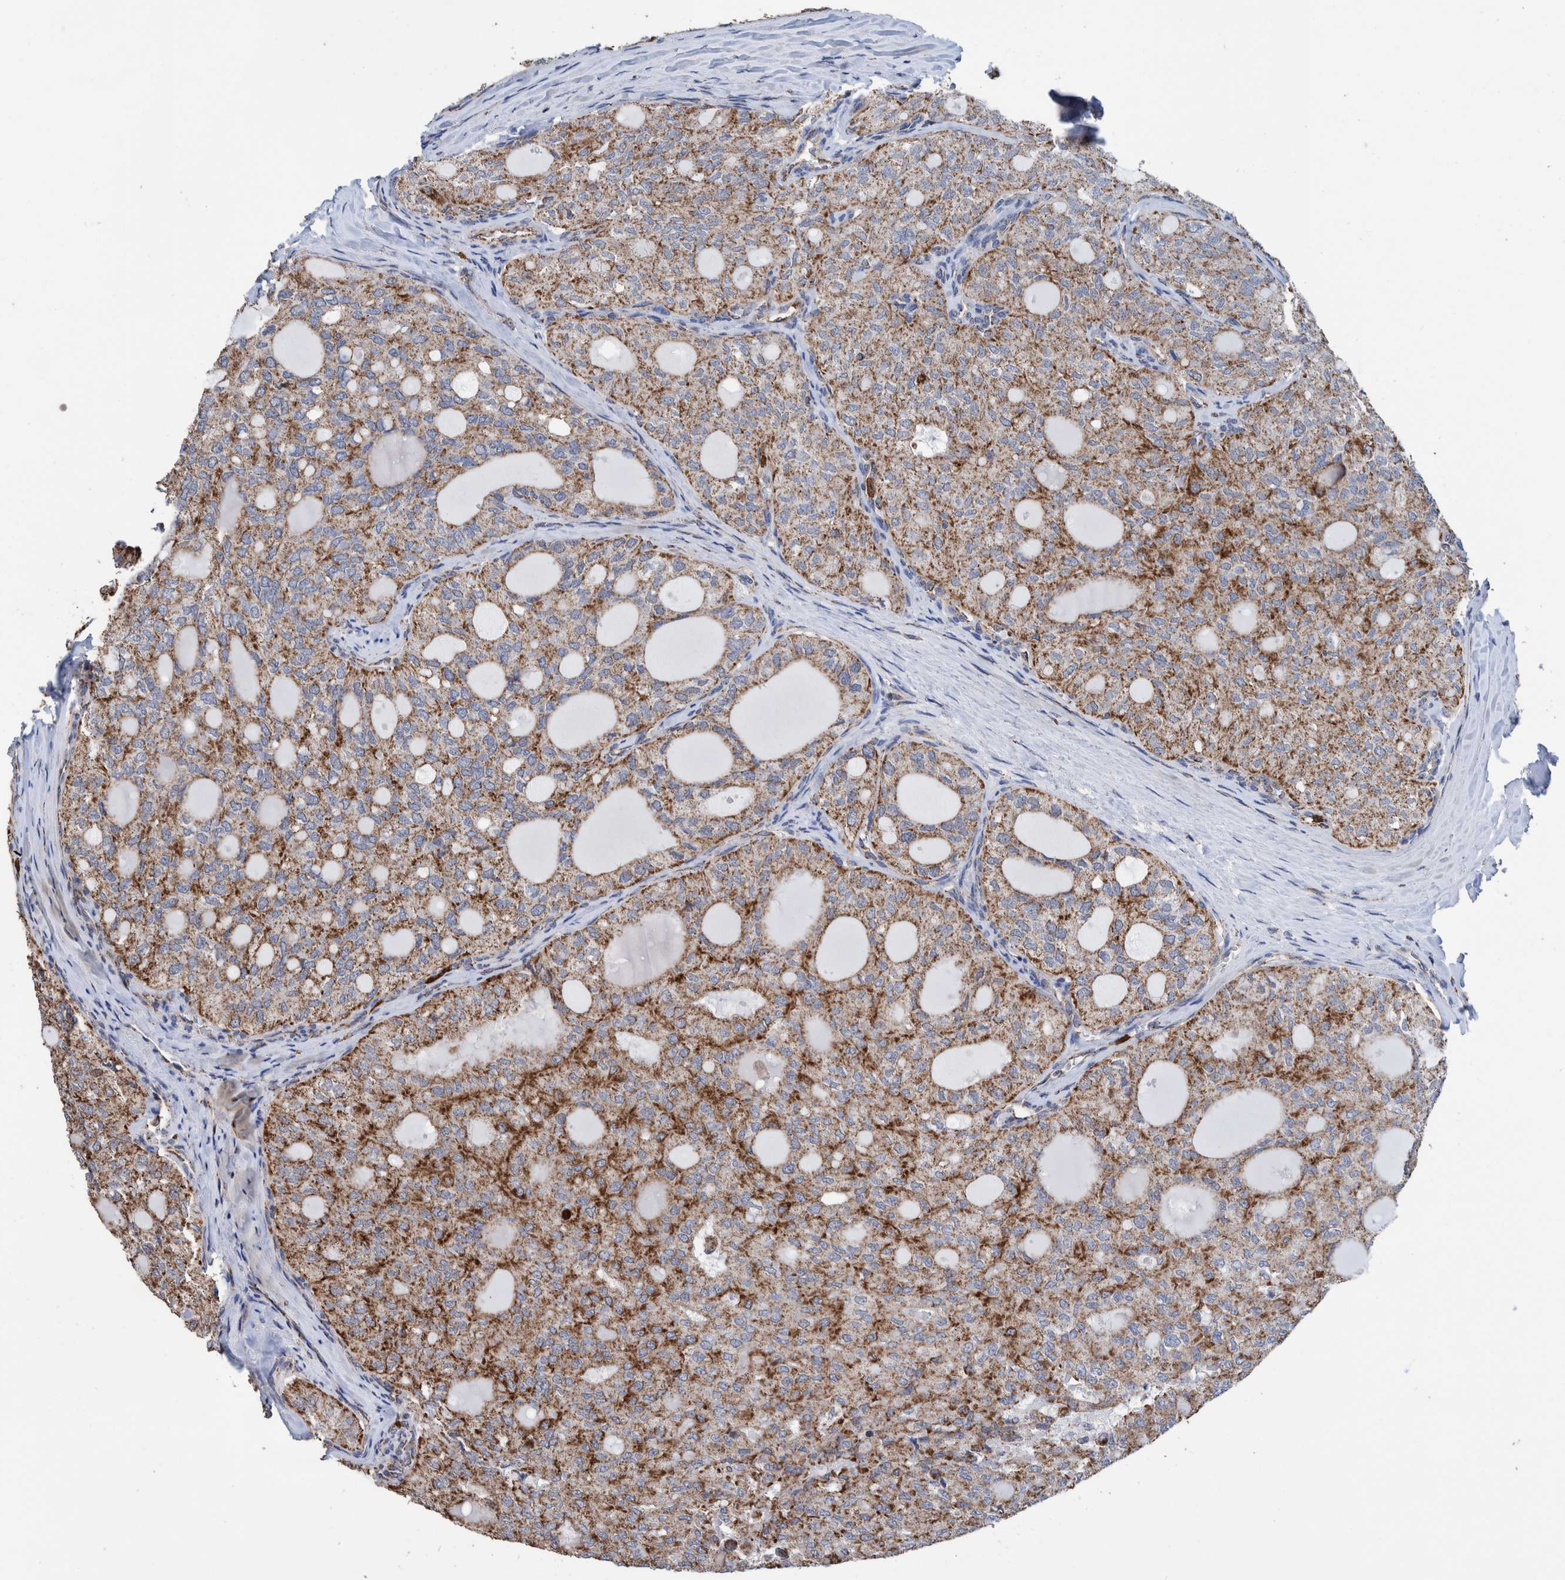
{"staining": {"intensity": "moderate", "quantity": ">75%", "location": "cytoplasmic/membranous"}, "tissue": "thyroid cancer", "cell_type": "Tumor cells", "image_type": "cancer", "snomed": [{"axis": "morphology", "description": "Follicular adenoma carcinoma, NOS"}, {"axis": "topography", "description": "Thyroid gland"}], "caption": "A brown stain highlights moderate cytoplasmic/membranous expression of a protein in follicular adenoma carcinoma (thyroid) tumor cells.", "gene": "DECR1", "patient": {"sex": "male", "age": 75}}